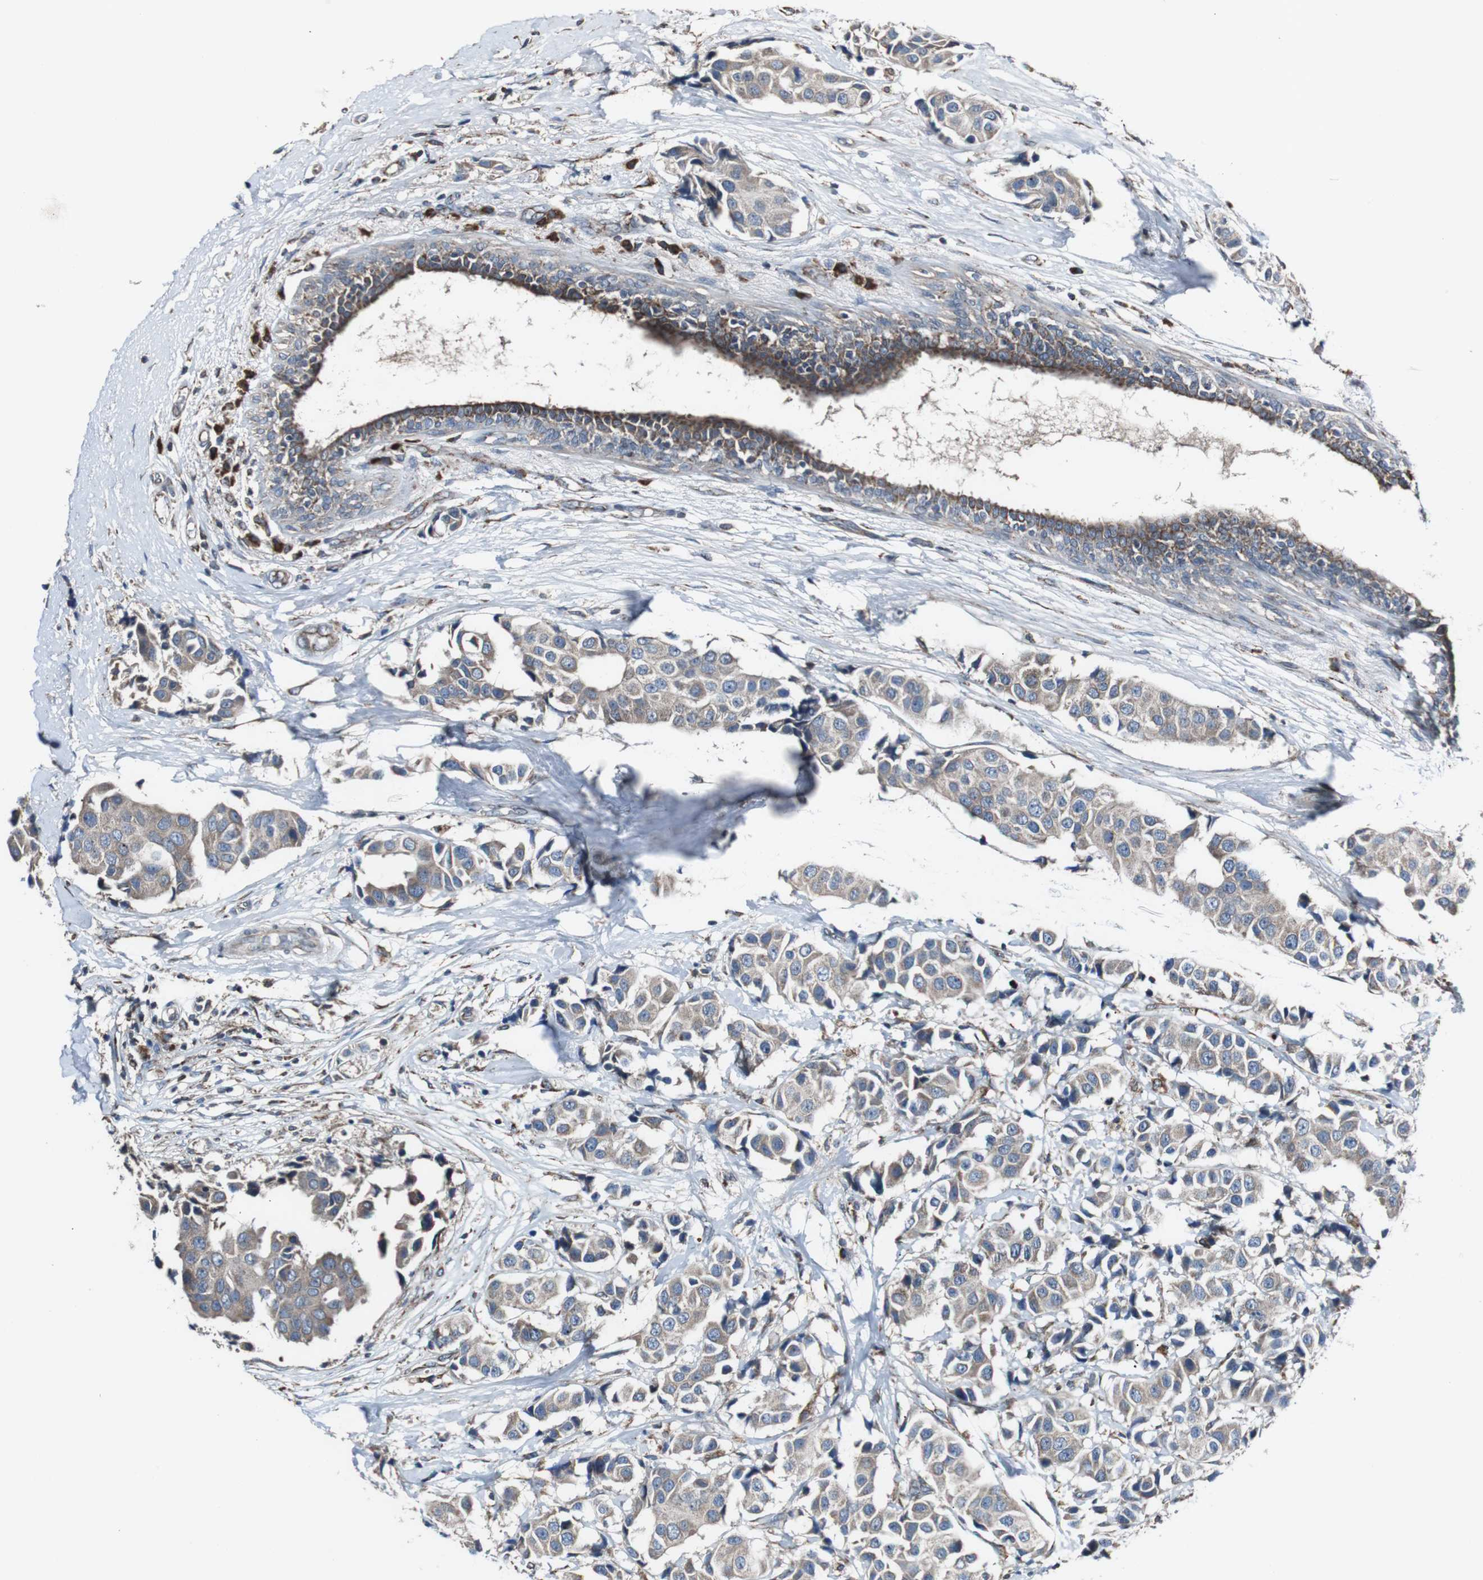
{"staining": {"intensity": "weak", "quantity": "<25%", "location": "cytoplasmic/membranous"}, "tissue": "breast cancer", "cell_type": "Tumor cells", "image_type": "cancer", "snomed": [{"axis": "morphology", "description": "Normal tissue, NOS"}, {"axis": "morphology", "description": "Duct carcinoma"}, {"axis": "topography", "description": "Breast"}], "caption": "Protein analysis of breast cancer (invasive ductal carcinoma) shows no significant expression in tumor cells. The staining is performed using DAB (3,3'-diaminobenzidine) brown chromogen with nuclei counter-stained in using hematoxylin.", "gene": "CISD2", "patient": {"sex": "female", "age": 39}}